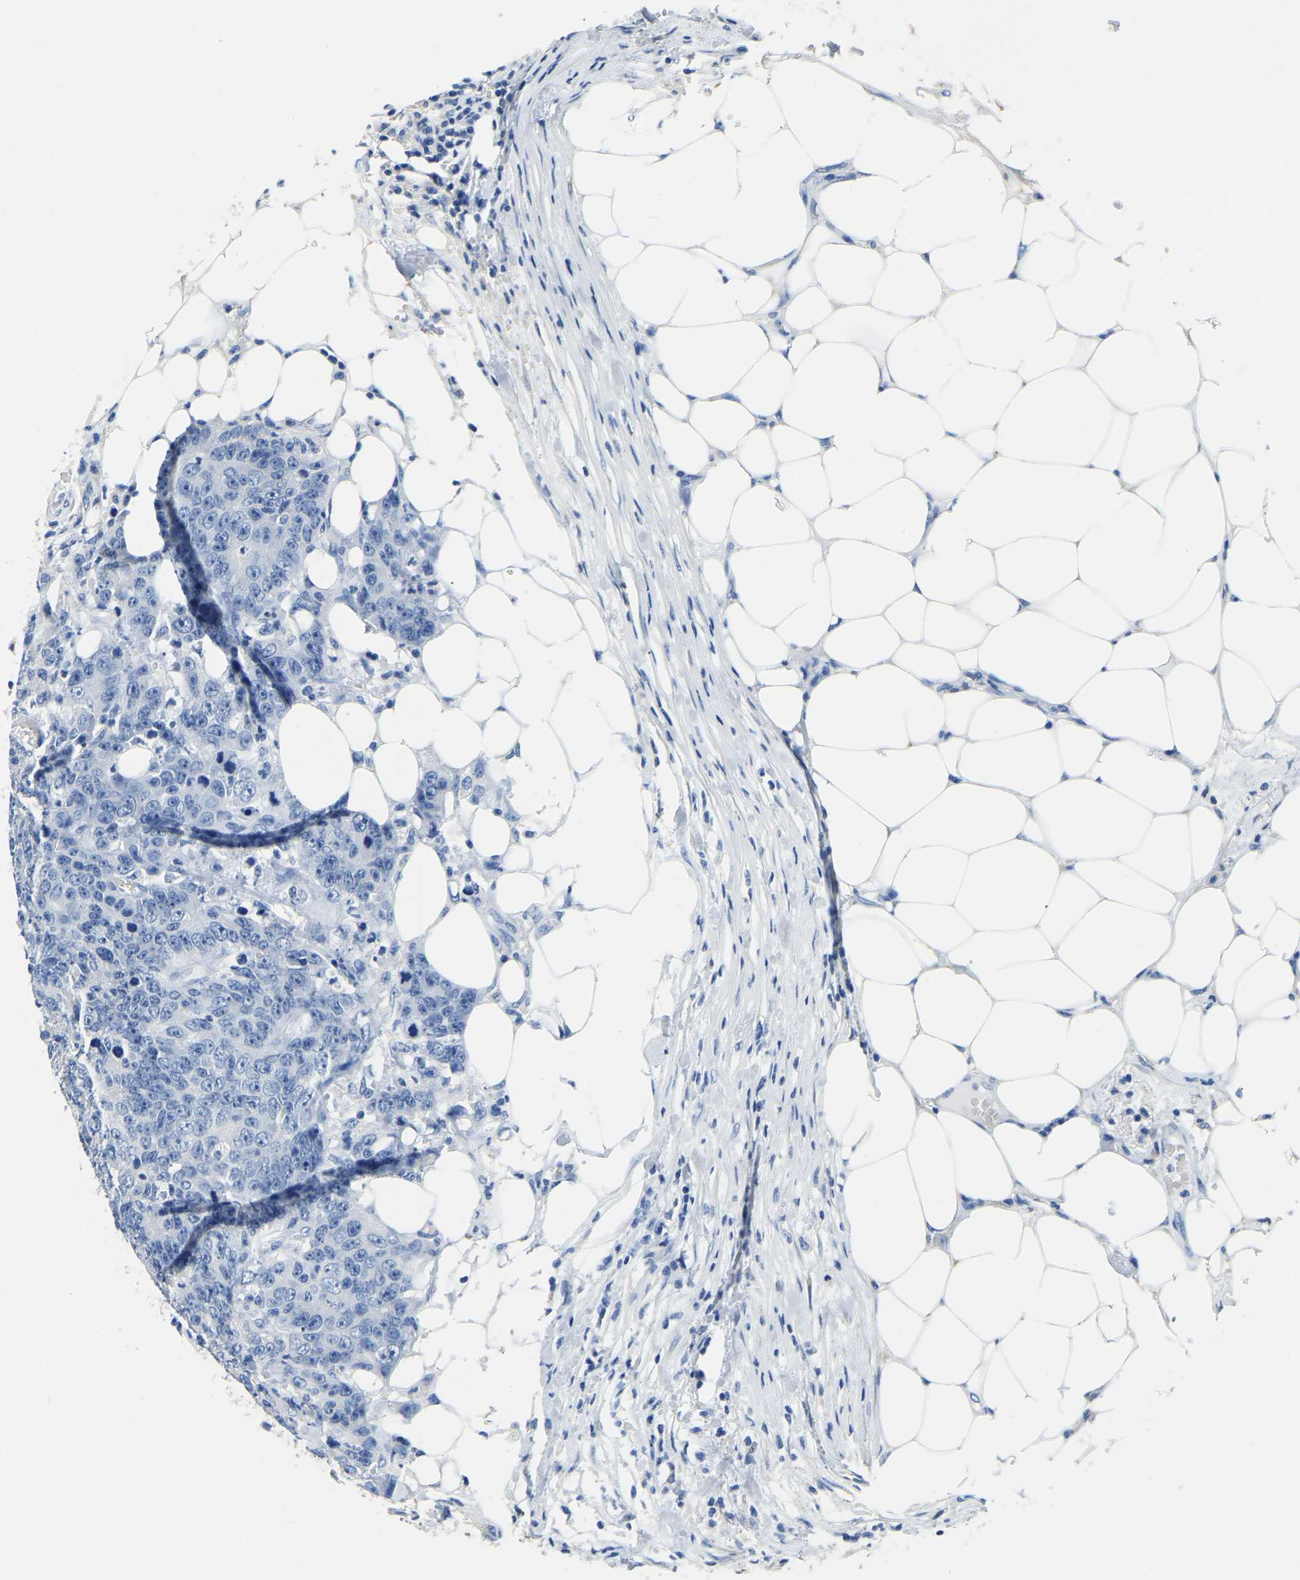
{"staining": {"intensity": "negative", "quantity": "none", "location": "none"}, "tissue": "colorectal cancer", "cell_type": "Tumor cells", "image_type": "cancer", "snomed": [{"axis": "morphology", "description": "Adenocarcinoma, NOS"}, {"axis": "topography", "description": "Colon"}], "caption": "Adenocarcinoma (colorectal) was stained to show a protein in brown. There is no significant positivity in tumor cells.", "gene": "ZDHHC13", "patient": {"sex": "female", "age": 86}}